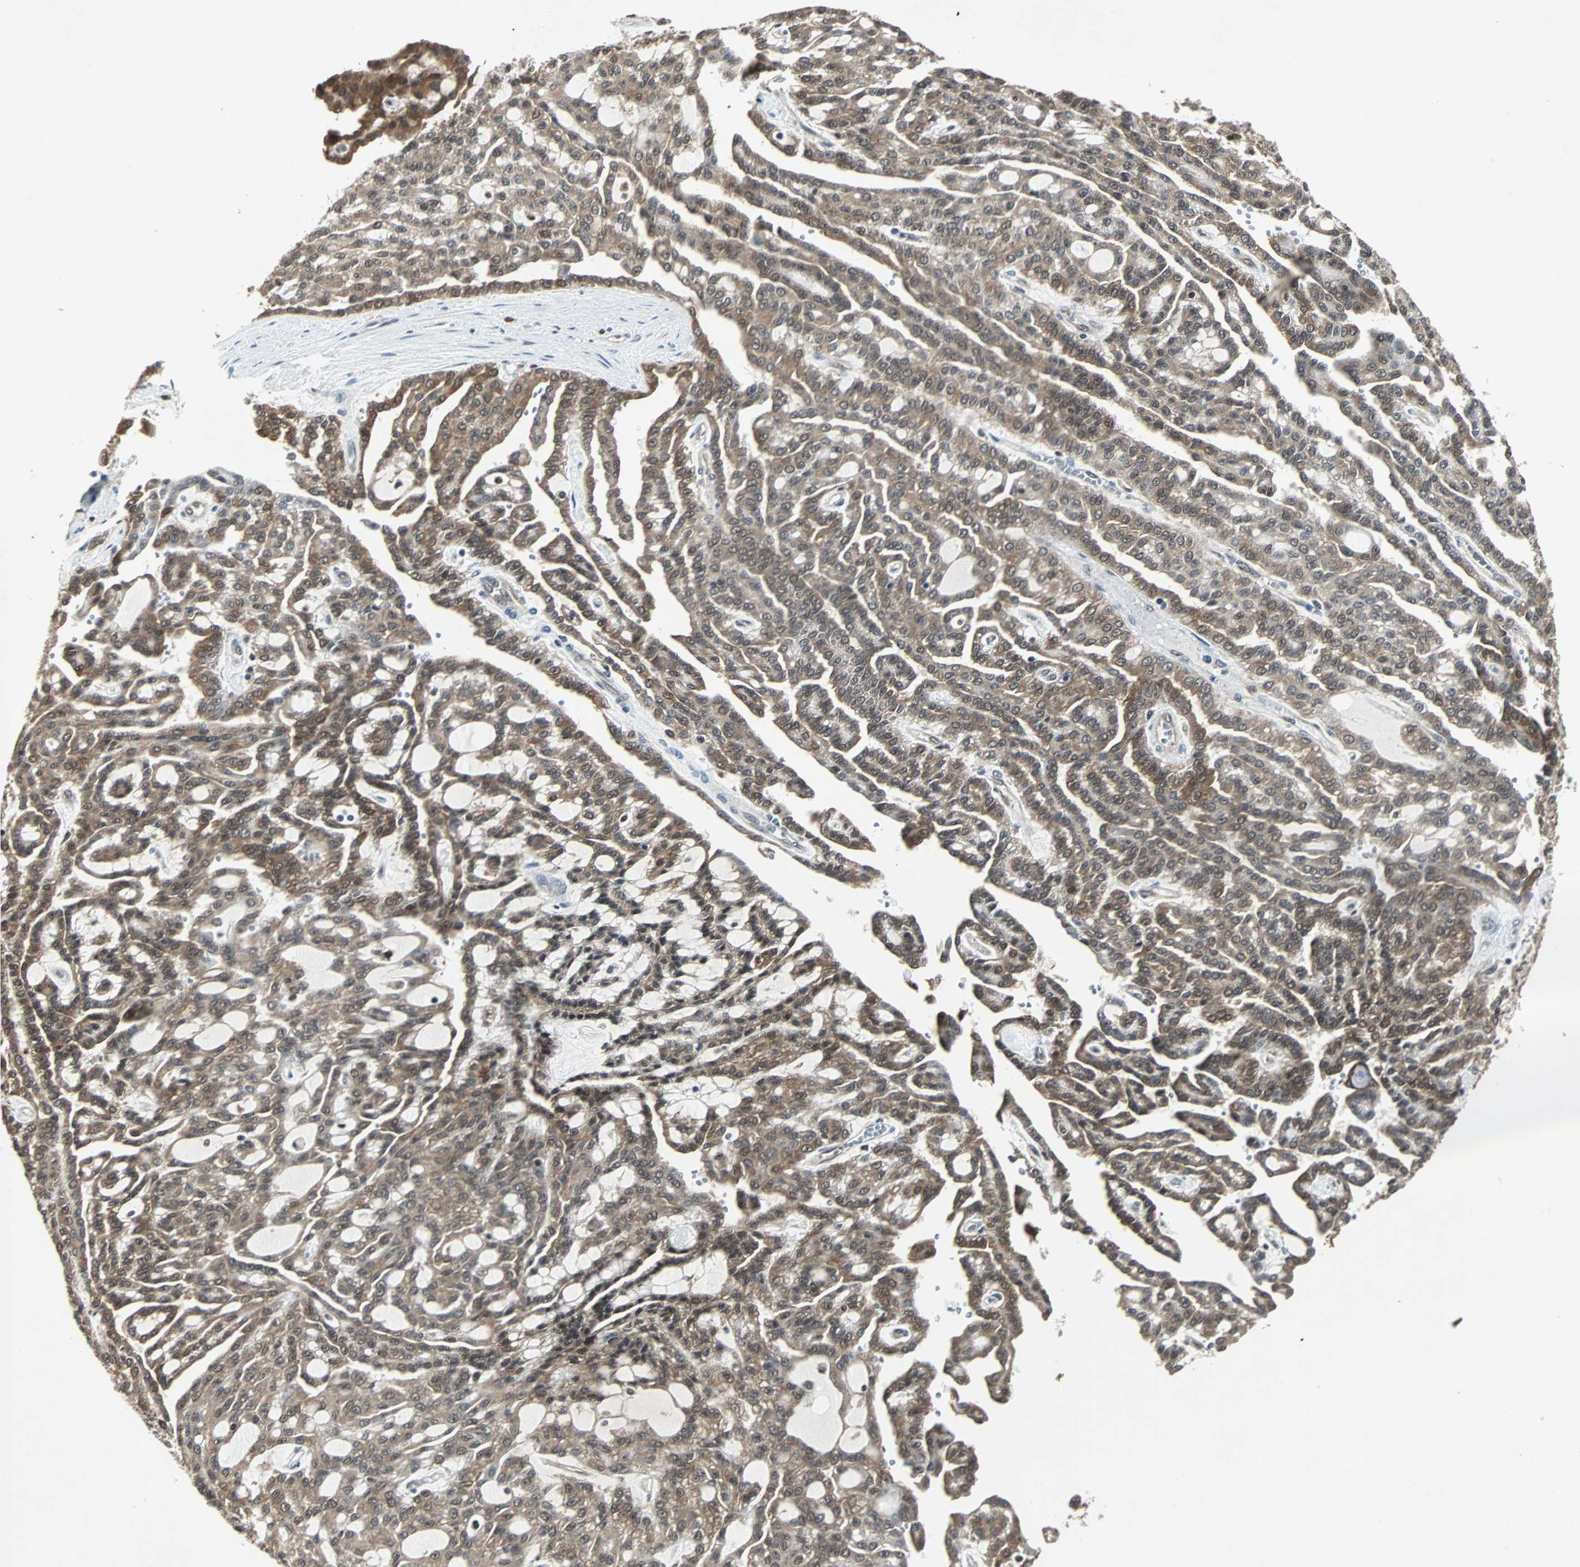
{"staining": {"intensity": "moderate", "quantity": ">75%", "location": "cytoplasmic/membranous"}, "tissue": "renal cancer", "cell_type": "Tumor cells", "image_type": "cancer", "snomed": [{"axis": "morphology", "description": "Adenocarcinoma, NOS"}, {"axis": "topography", "description": "Kidney"}], "caption": "Renal cancer (adenocarcinoma) was stained to show a protein in brown. There is medium levels of moderate cytoplasmic/membranous expression in about >75% of tumor cells.", "gene": "ACLY", "patient": {"sex": "male", "age": 63}}